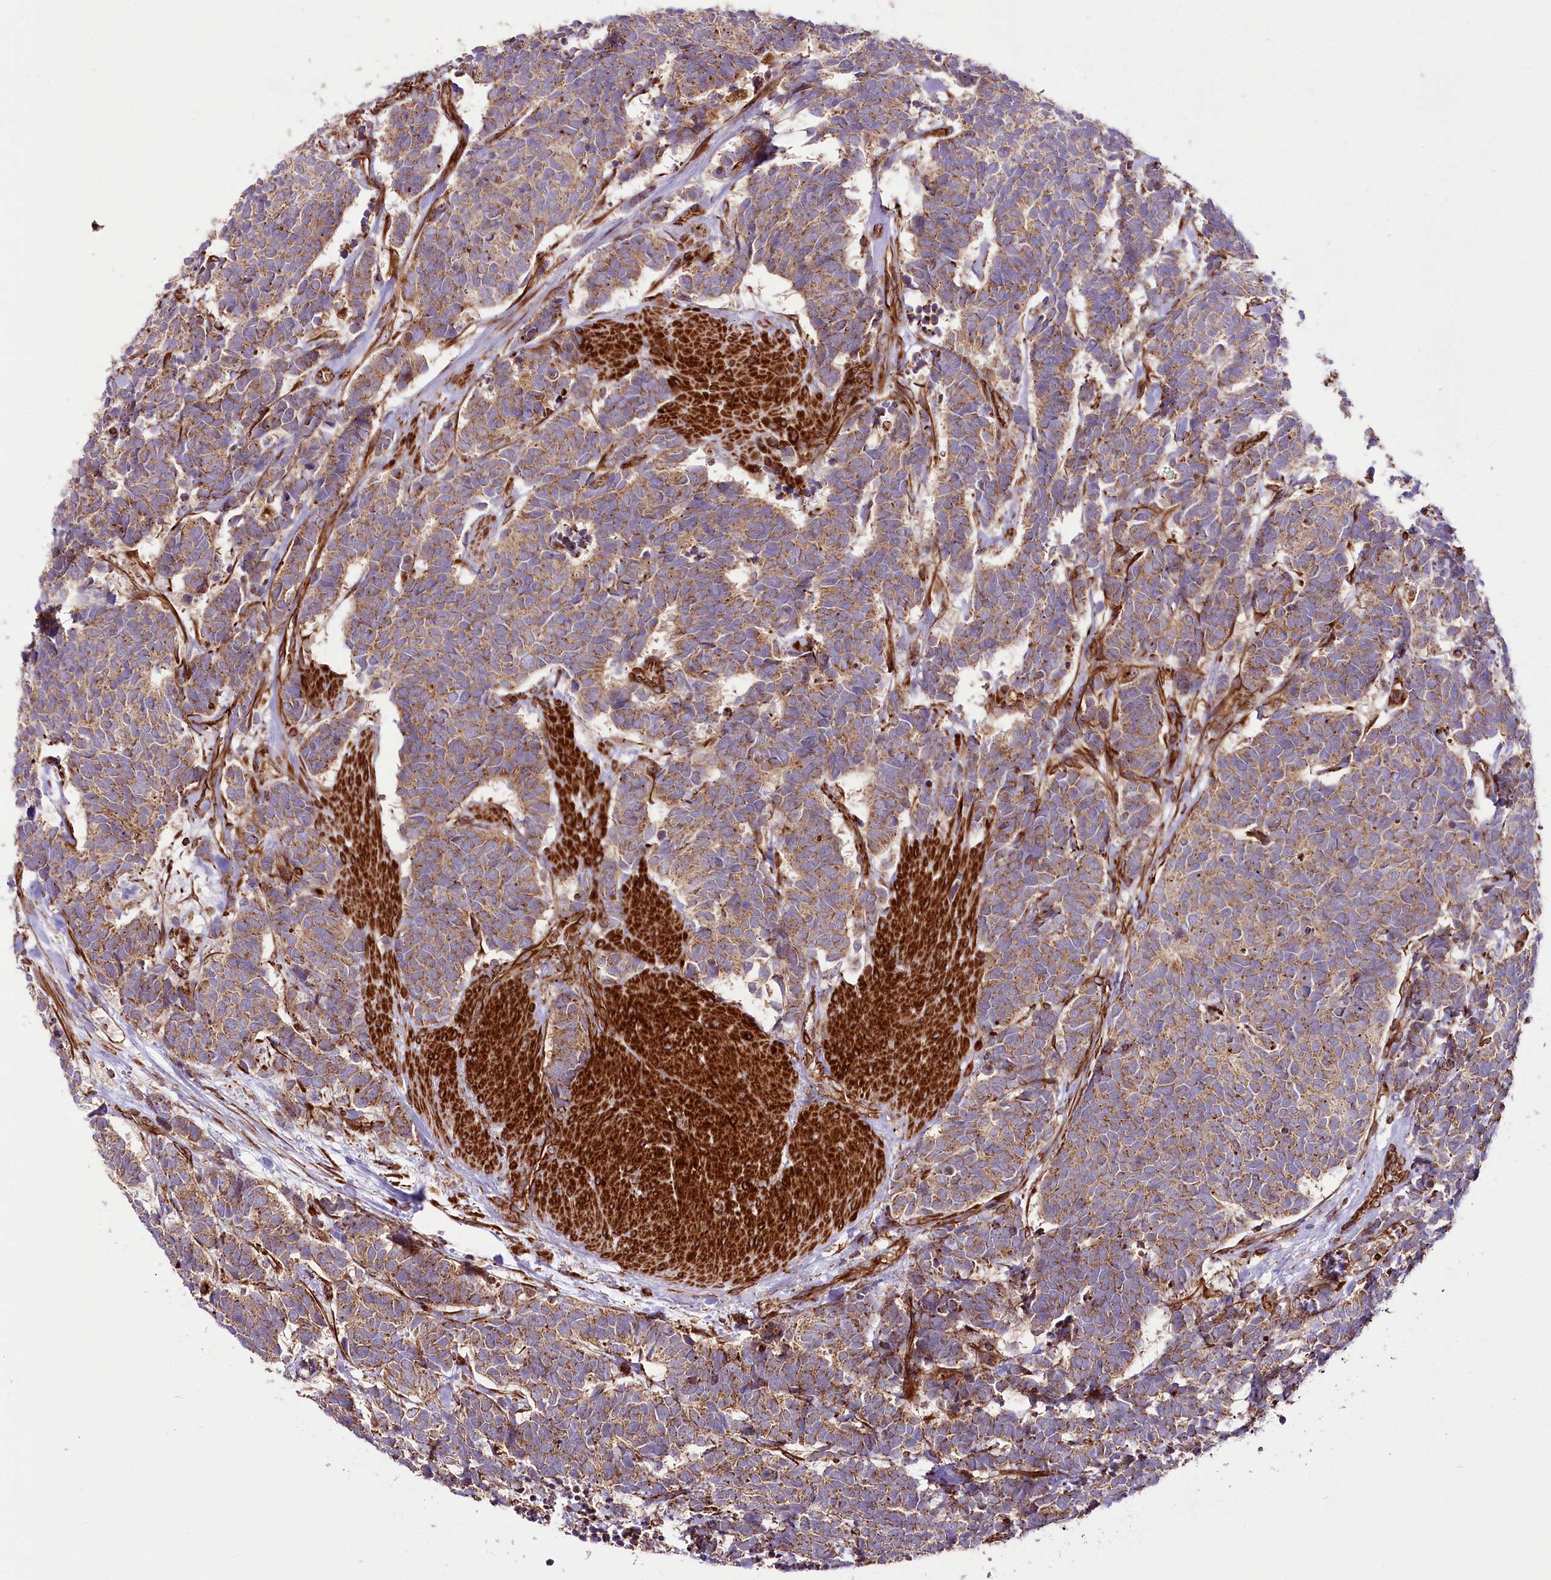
{"staining": {"intensity": "moderate", "quantity": ">75%", "location": "cytoplasmic/membranous"}, "tissue": "carcinoid", "cell_type": "Tumor cells", "image_type": "cancer", "snomed": [{"axis": "morphology", "description": "Carcinoma, NOS"}, {"axis": "morphology", "description": "Carcinoid, malignant, NOS"}, {"axis": "topography", "description": "Urinary bladder"}], "caption": "Carcinoid tissue demonstrates moderate cytoplasmic/membranous staining in about >75% of tumor cells Nuclei are stained in blue.", "gene": "THUMPD3", "patient": {"sex": "male", "age": 57}}